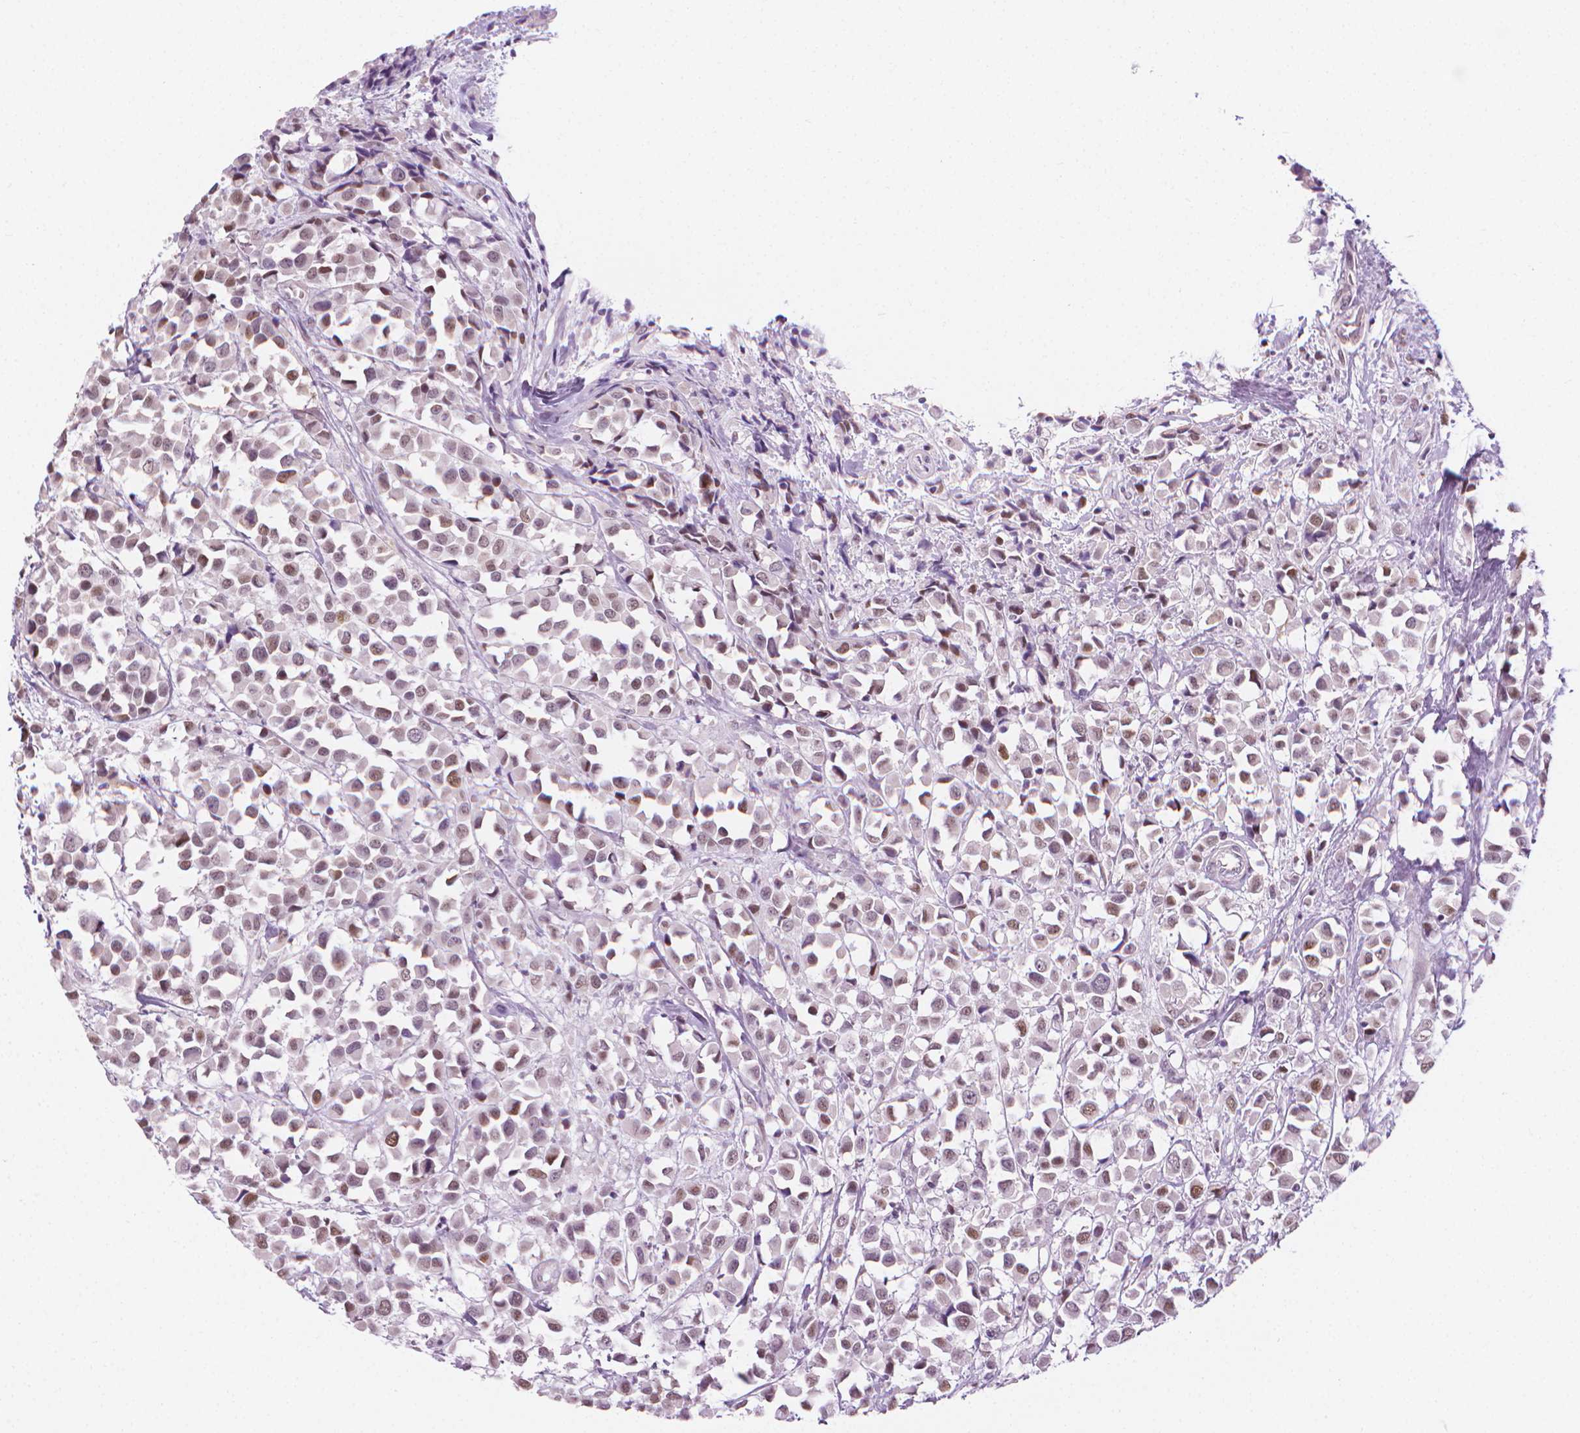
{"staining": {"intensity": "weak", "quantity": "25%-75%", "location": "nuclear"}, "tissue": "breast cancer", "cell_type": "Tumor cells", "image_type": "cancer", "snomed": [{"axis": "morphology", "description": "Duct carcinoma"}, {"axis": "topography", "description": "Breast"}], "caption": "A low amount of weak nuclear positivity is appreciated in about 25%-75% of tumor cells in breast intraductal carcinoma tissue.", "gene": "CDKN1C", "patient": {"sex": "female", "age": 61}}